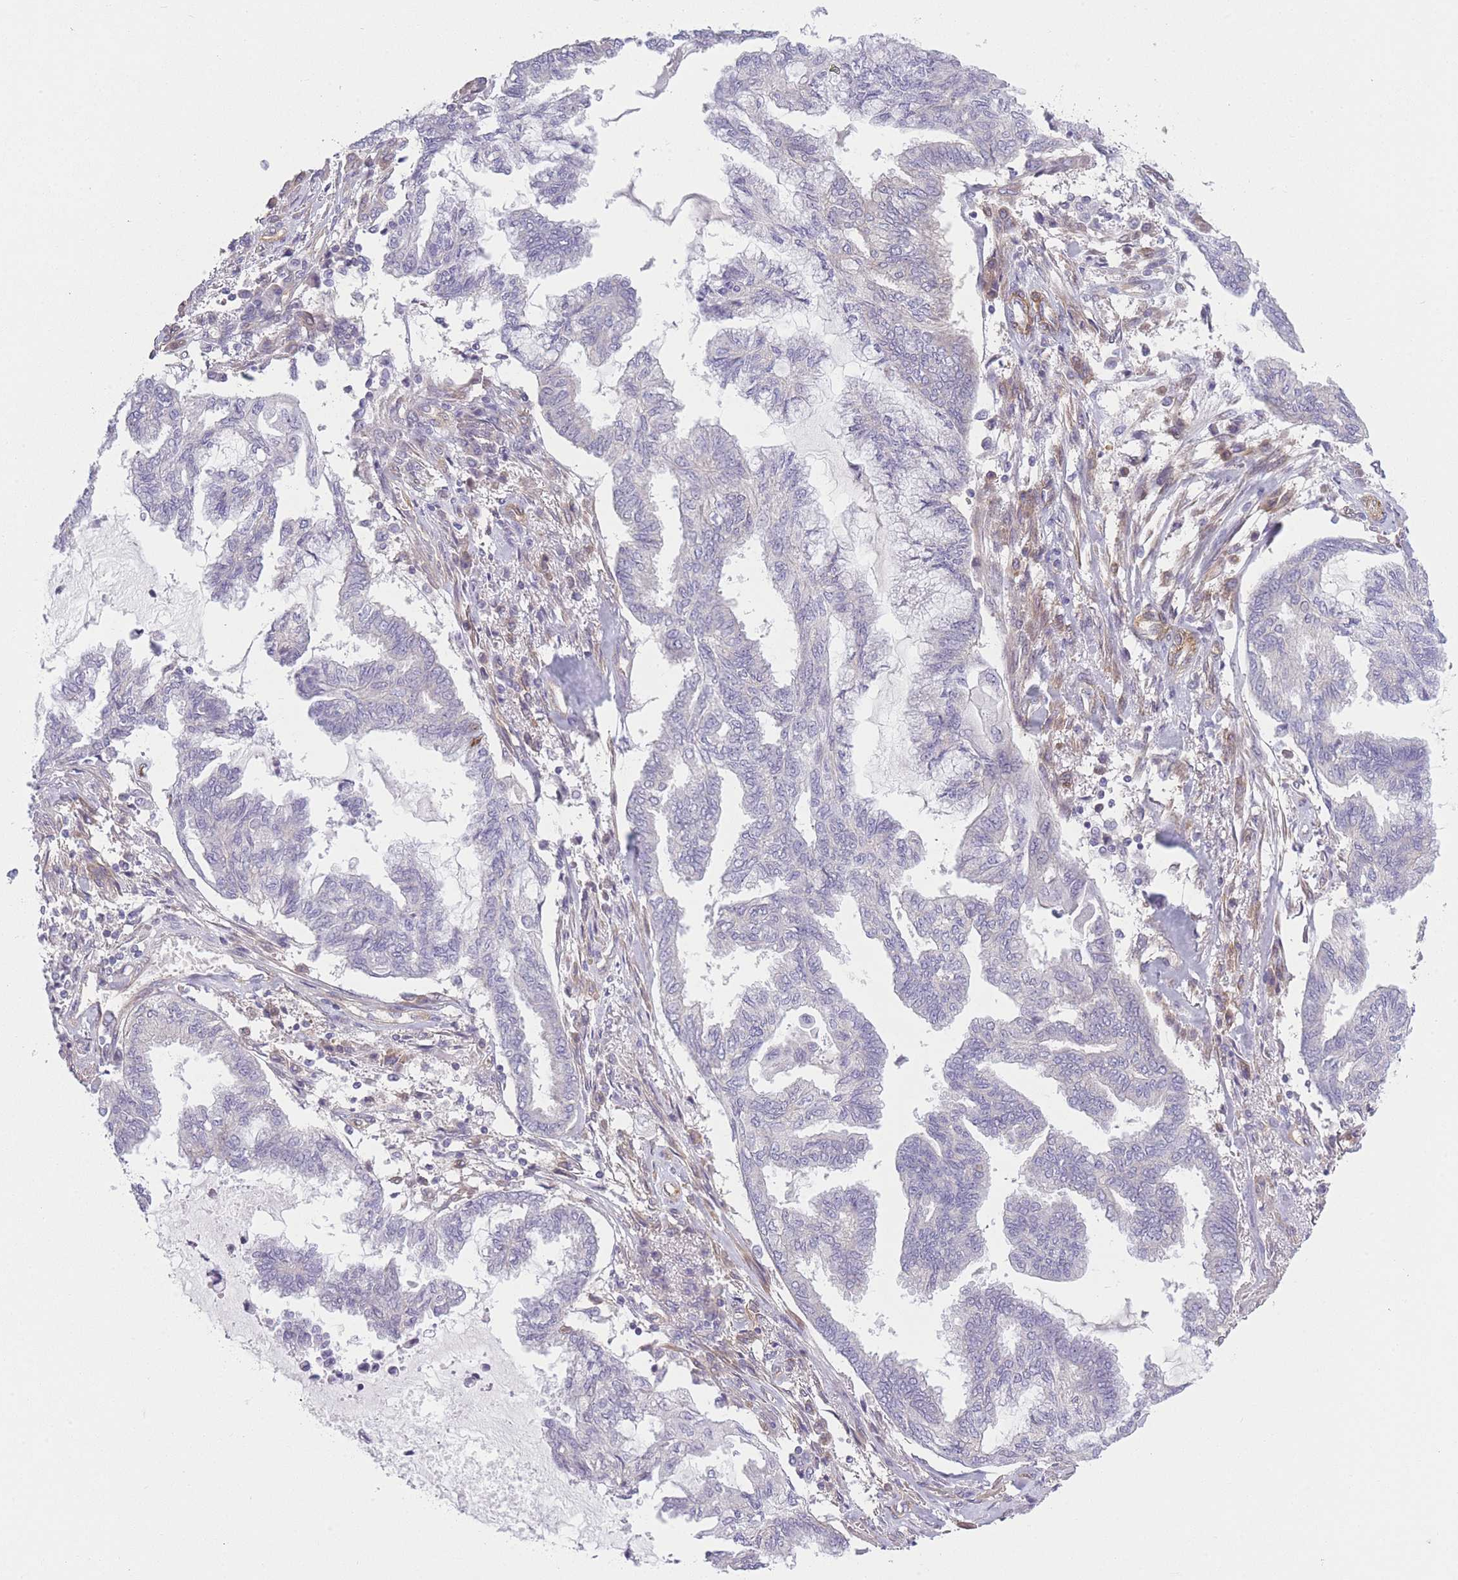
{"staining": {"intensity": "negative", "quantity": "none", "location": "none"}, "tissue": "endometrial cancer", "cell_type": "Tumor cells", "image_type": "cancer", "snomed": [{"axis": "morphology", "description": "Adenocarcinoma, NOS"}, {"axis": "topography", "description": "Endometrium"}], "caption": "The image displays no significant positivity in tumor cells of adenocarcinoma (endometrial). The staining is performed using DAB (3,3'-diaminobenzidine) brown chromogen with nuclei counter-stained in using hematoxylin.", "gene": "SLC7A6", "patient": {"sex": "female", "age": 86}}